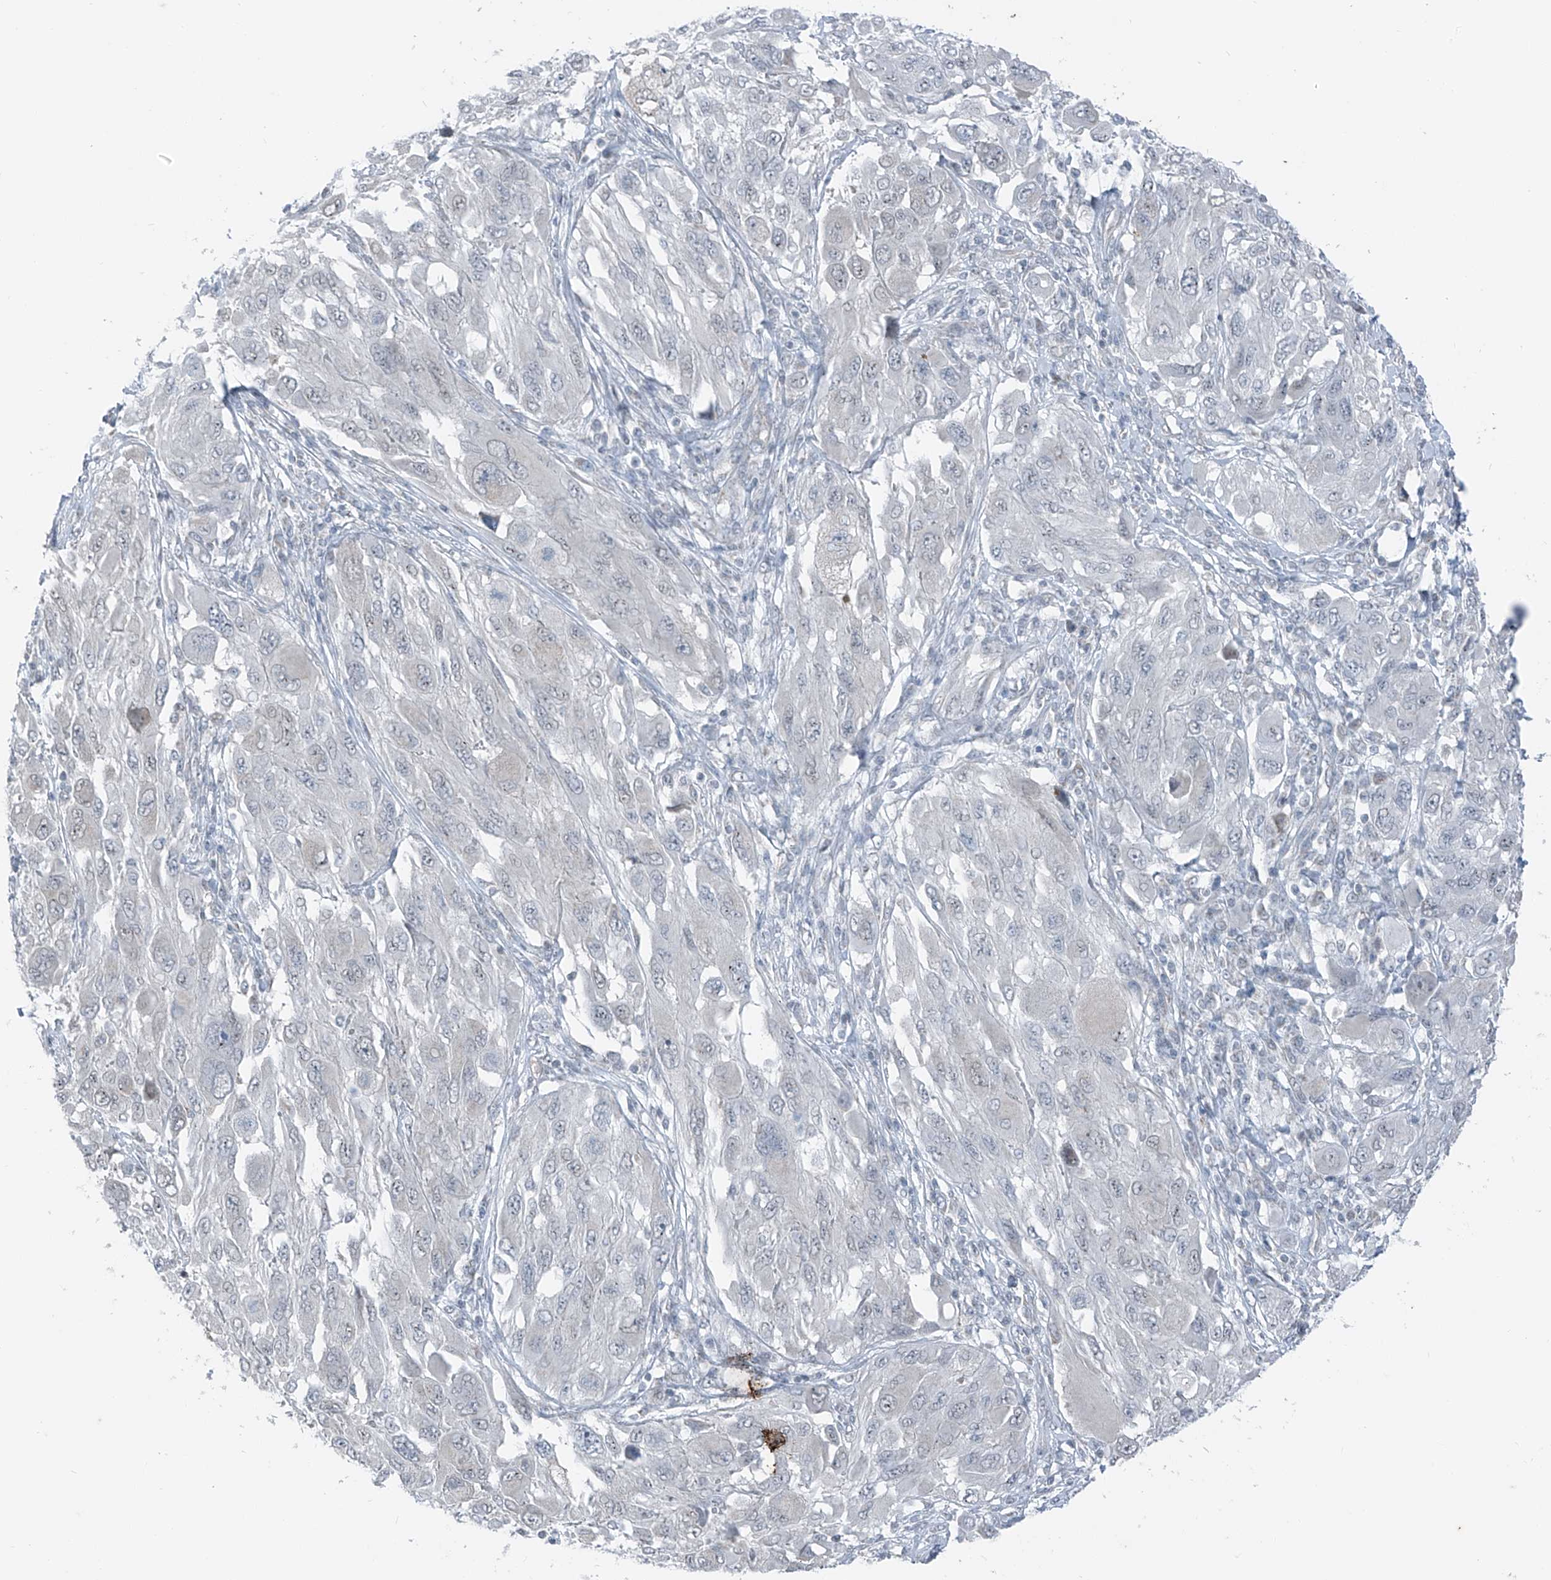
{"staining": {"intensity": "negative", "quantity": "none", "location": "none"}, "tissue": "melanoma", "cell_type": "Tumor cells", "image_type": "cancer", "snomed": [{"axis": "morphology", "description": "Malignant melanoma, NOS"}, {"axis": "topography", "description": "Skin"}], "caption": "This is an immunohistochemistry (IHC) micrograph of human malignant melanoma. There is no staining in tumor cells.", "gene": "DYRK1B", "patient": {"sex": "female", "age": 91}}